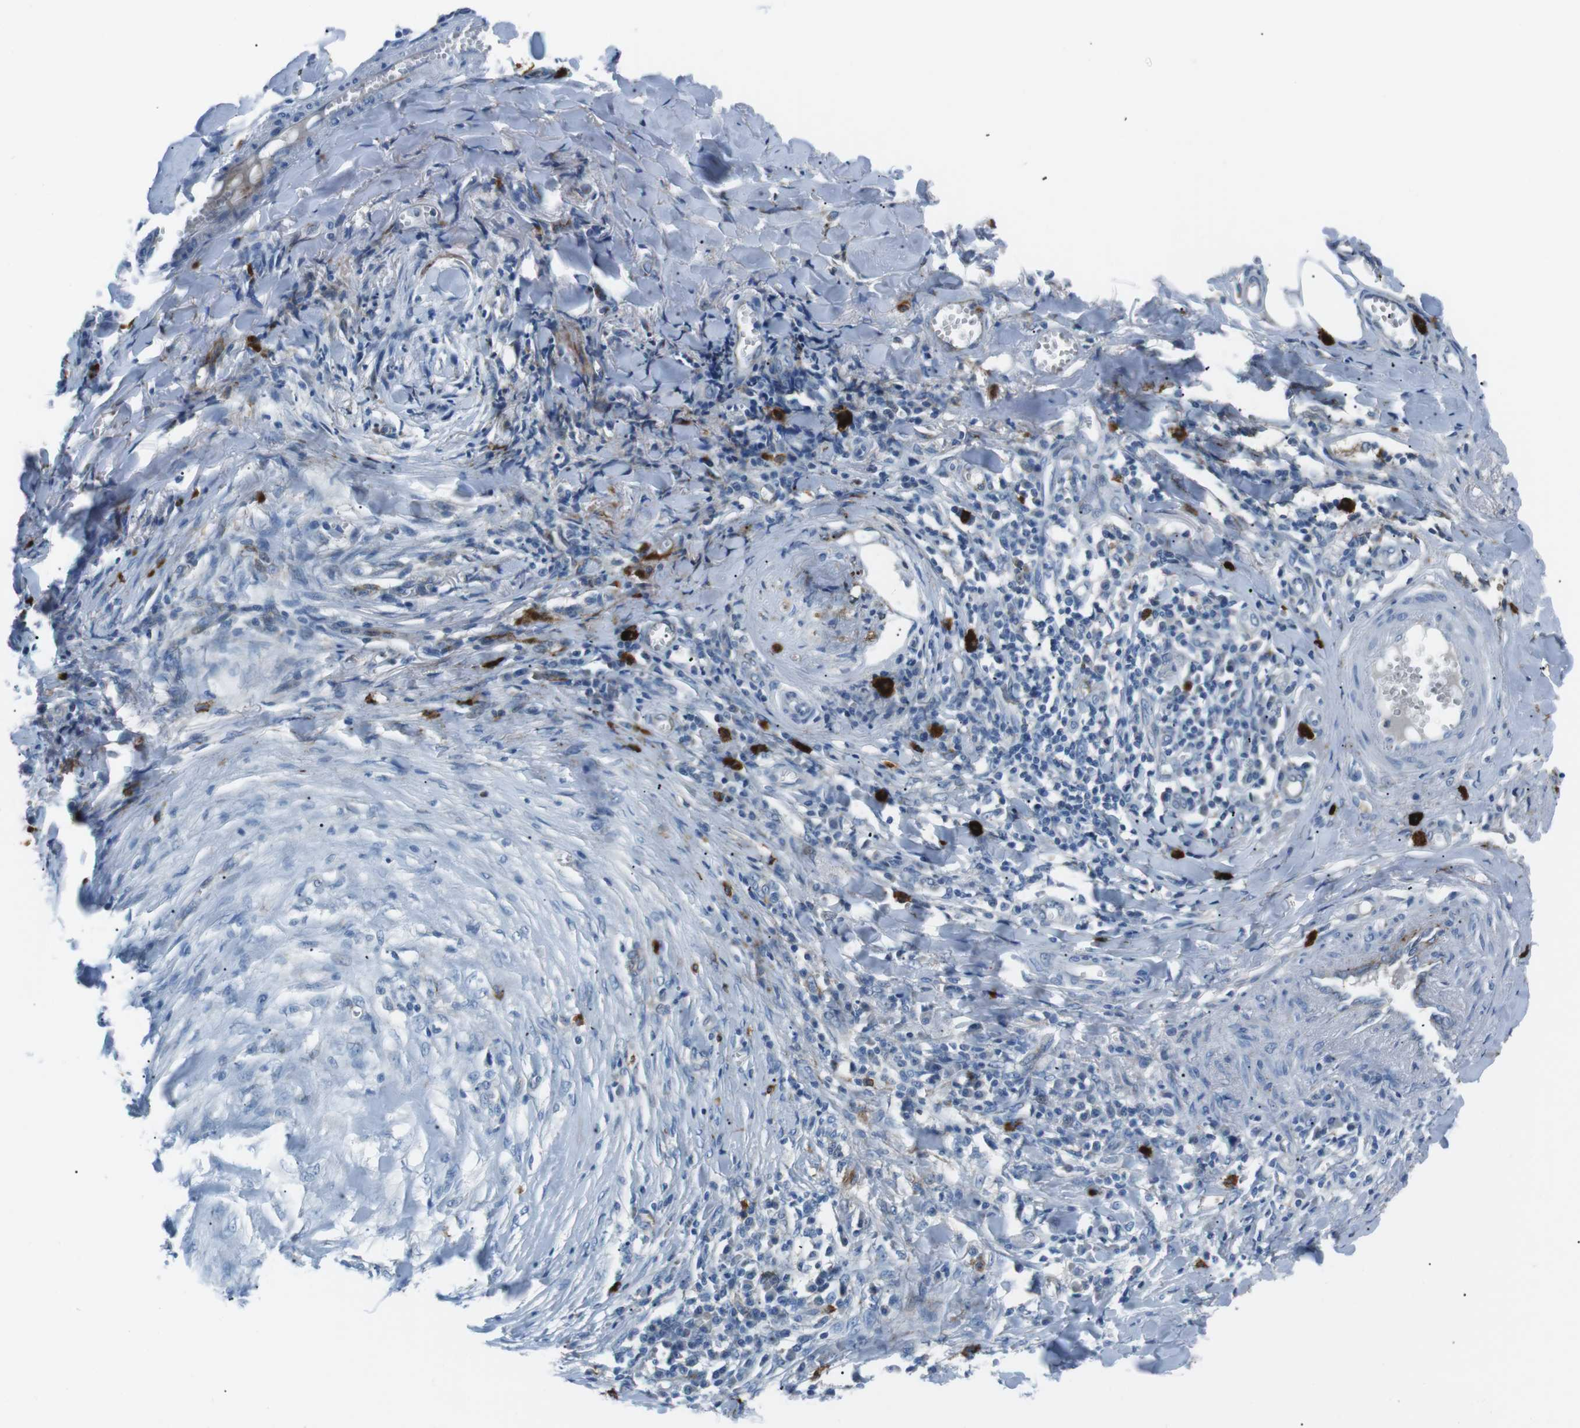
{"staining": {"intensity": "negative", "quantity": "none", "location": "none"}, "tissue": "skin cancer", "cell_type": "Tumor cells", "image_type": "cancer", "snomed": [{"axis": "morphology", "description": "Basal cell carcinoma"}, {"axis": "topography", "description": "Skin"}], "caption": "High power microscopy micrograph of an immunohistochemistry (IHC) micrograph of skin basal cell carcinoma, revealing no significant staining in tumor cells.", "gene": "CSF2RA", "patient": {"sex": "male", "age": 84}}